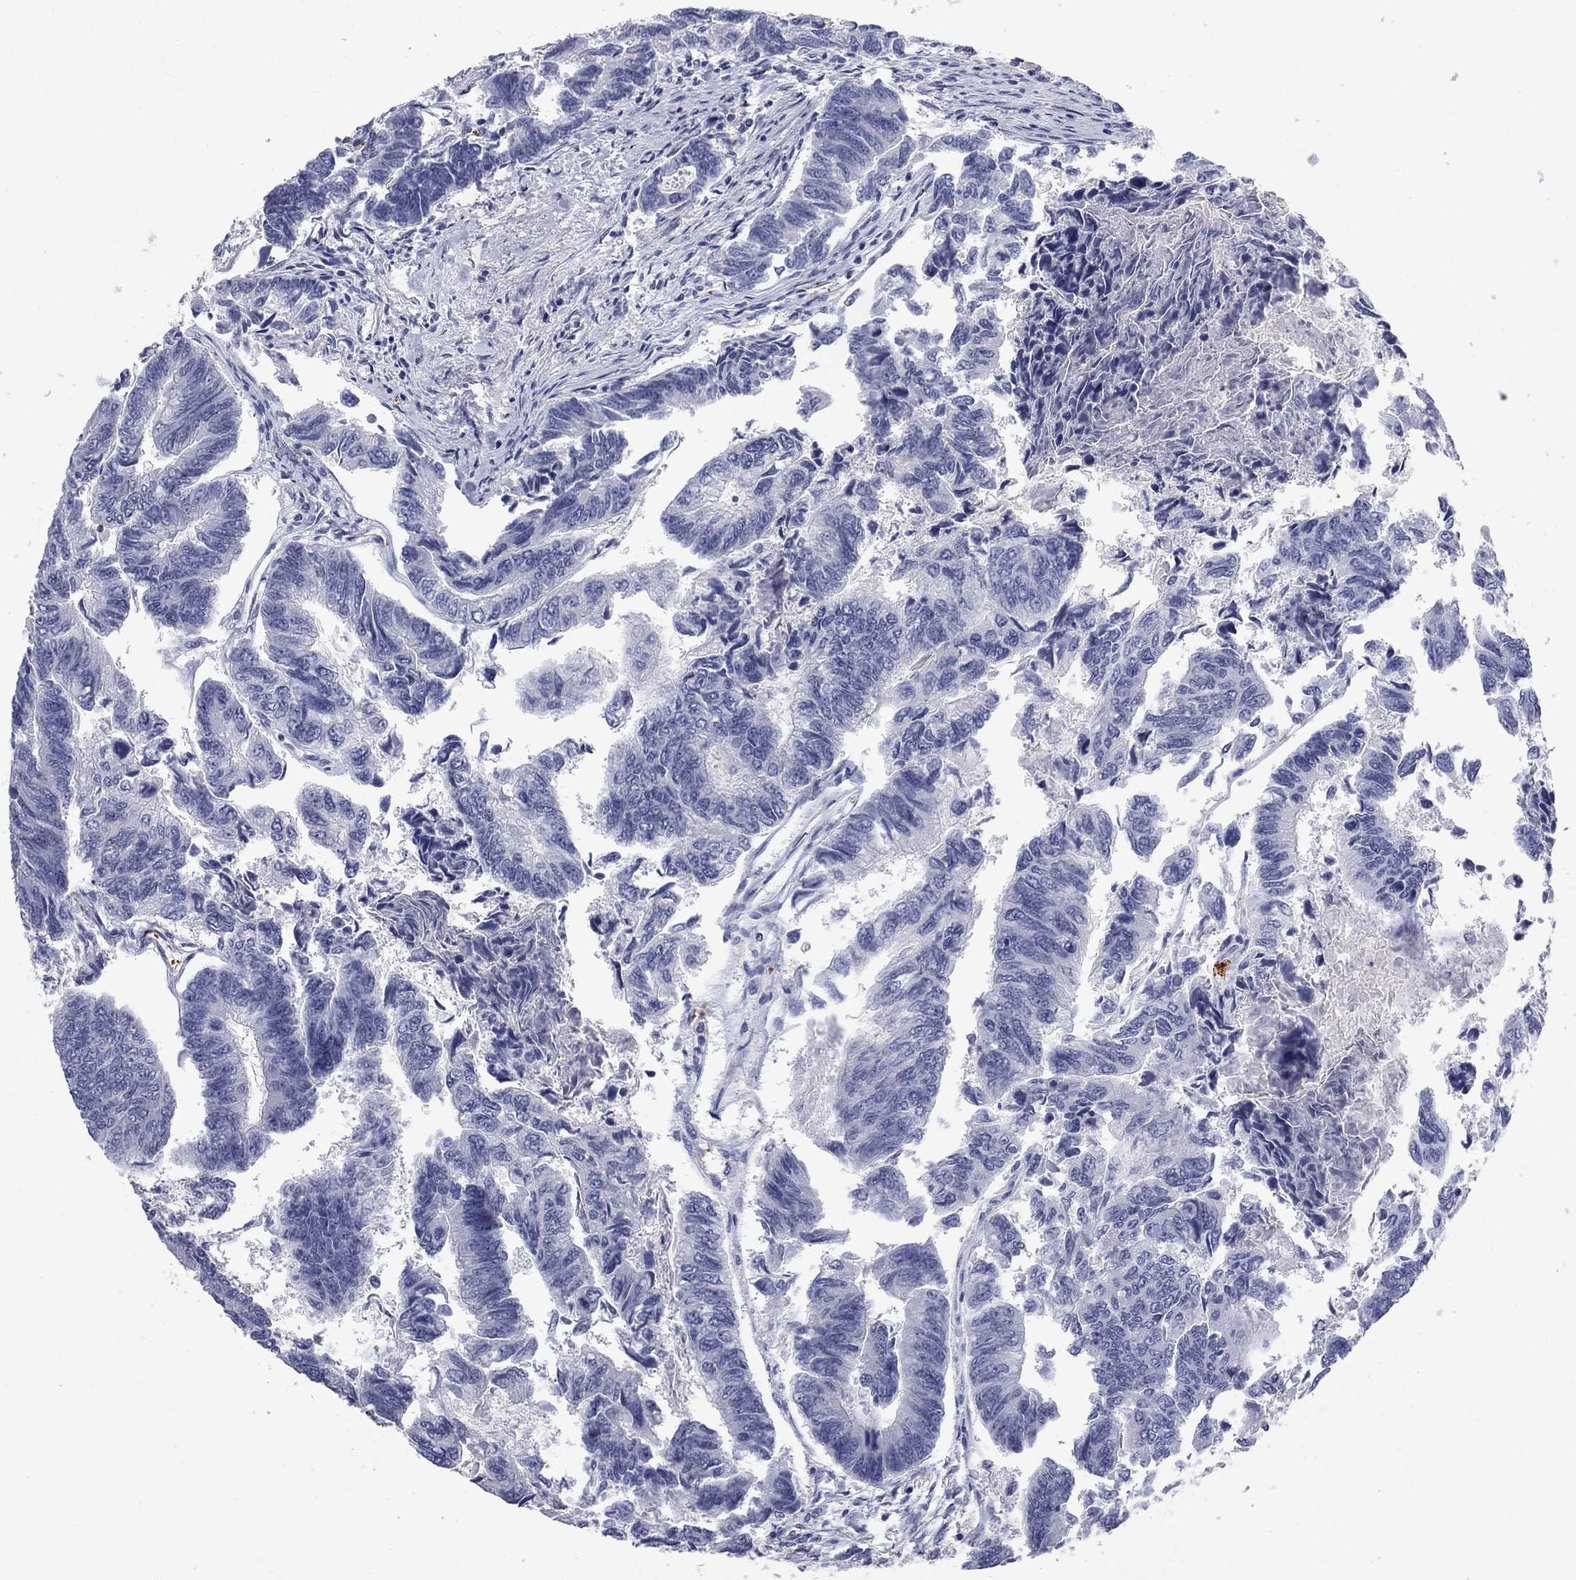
{"staining": {"intensity": "negative", "quantity": "none", "location": "none"}, "tissue": "colorectal cancer", "cell_type": "Tumor cells", "image_type": "cancer", "snomed": [{"axis": "morphology", "description": "Adenocarcinoma, NOS"}, {"axis": "topography", "description": "Colon"}], "caption": "Tumor cells show no significant expression in colorectal cancer.", "gene": "PLEK", "patient": {"sex": "female", "age": 65}}